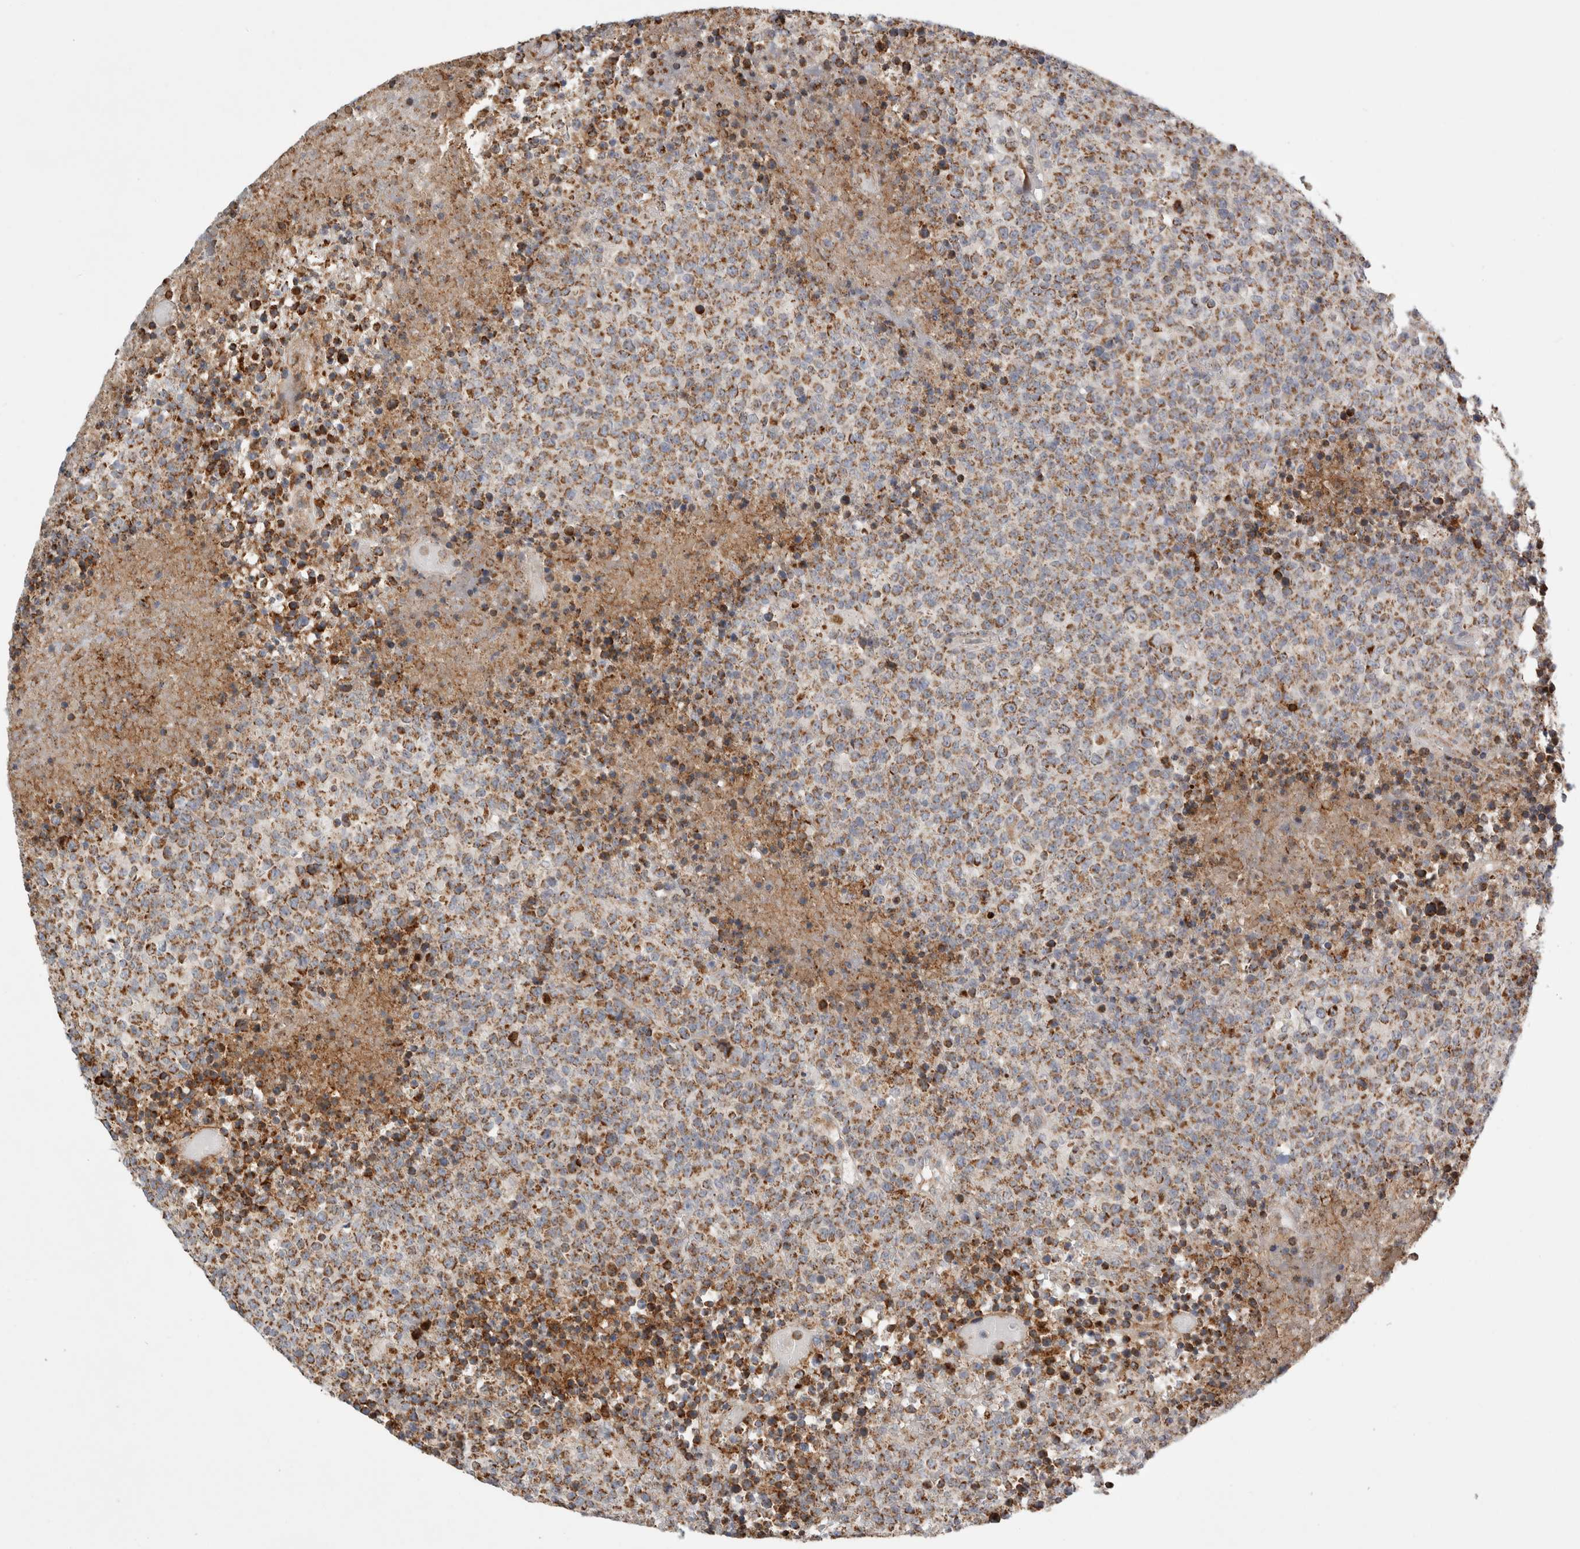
{"staining": {"intensity": "moderate", "quantity": ">75%", "location": "cytoplasmic/membranous"}, "tissue": "lymphoma", "cell_type": "Tumor cells", "image_type": "cancer", "snomed": [{"axis": "morphology", "description": "Malignant lymphoma, non-Hodgkin's type, High grade"}, {"axis": "topography", "description": "Lymph node"}], "caption": "Protein analysis of lymphoma tissue exhibits moderate cytoplasmic/membranous expression in approximately >75% of tumor cells.", "gene": "HROB", "patient": {"sex": "male", "age": 13}}